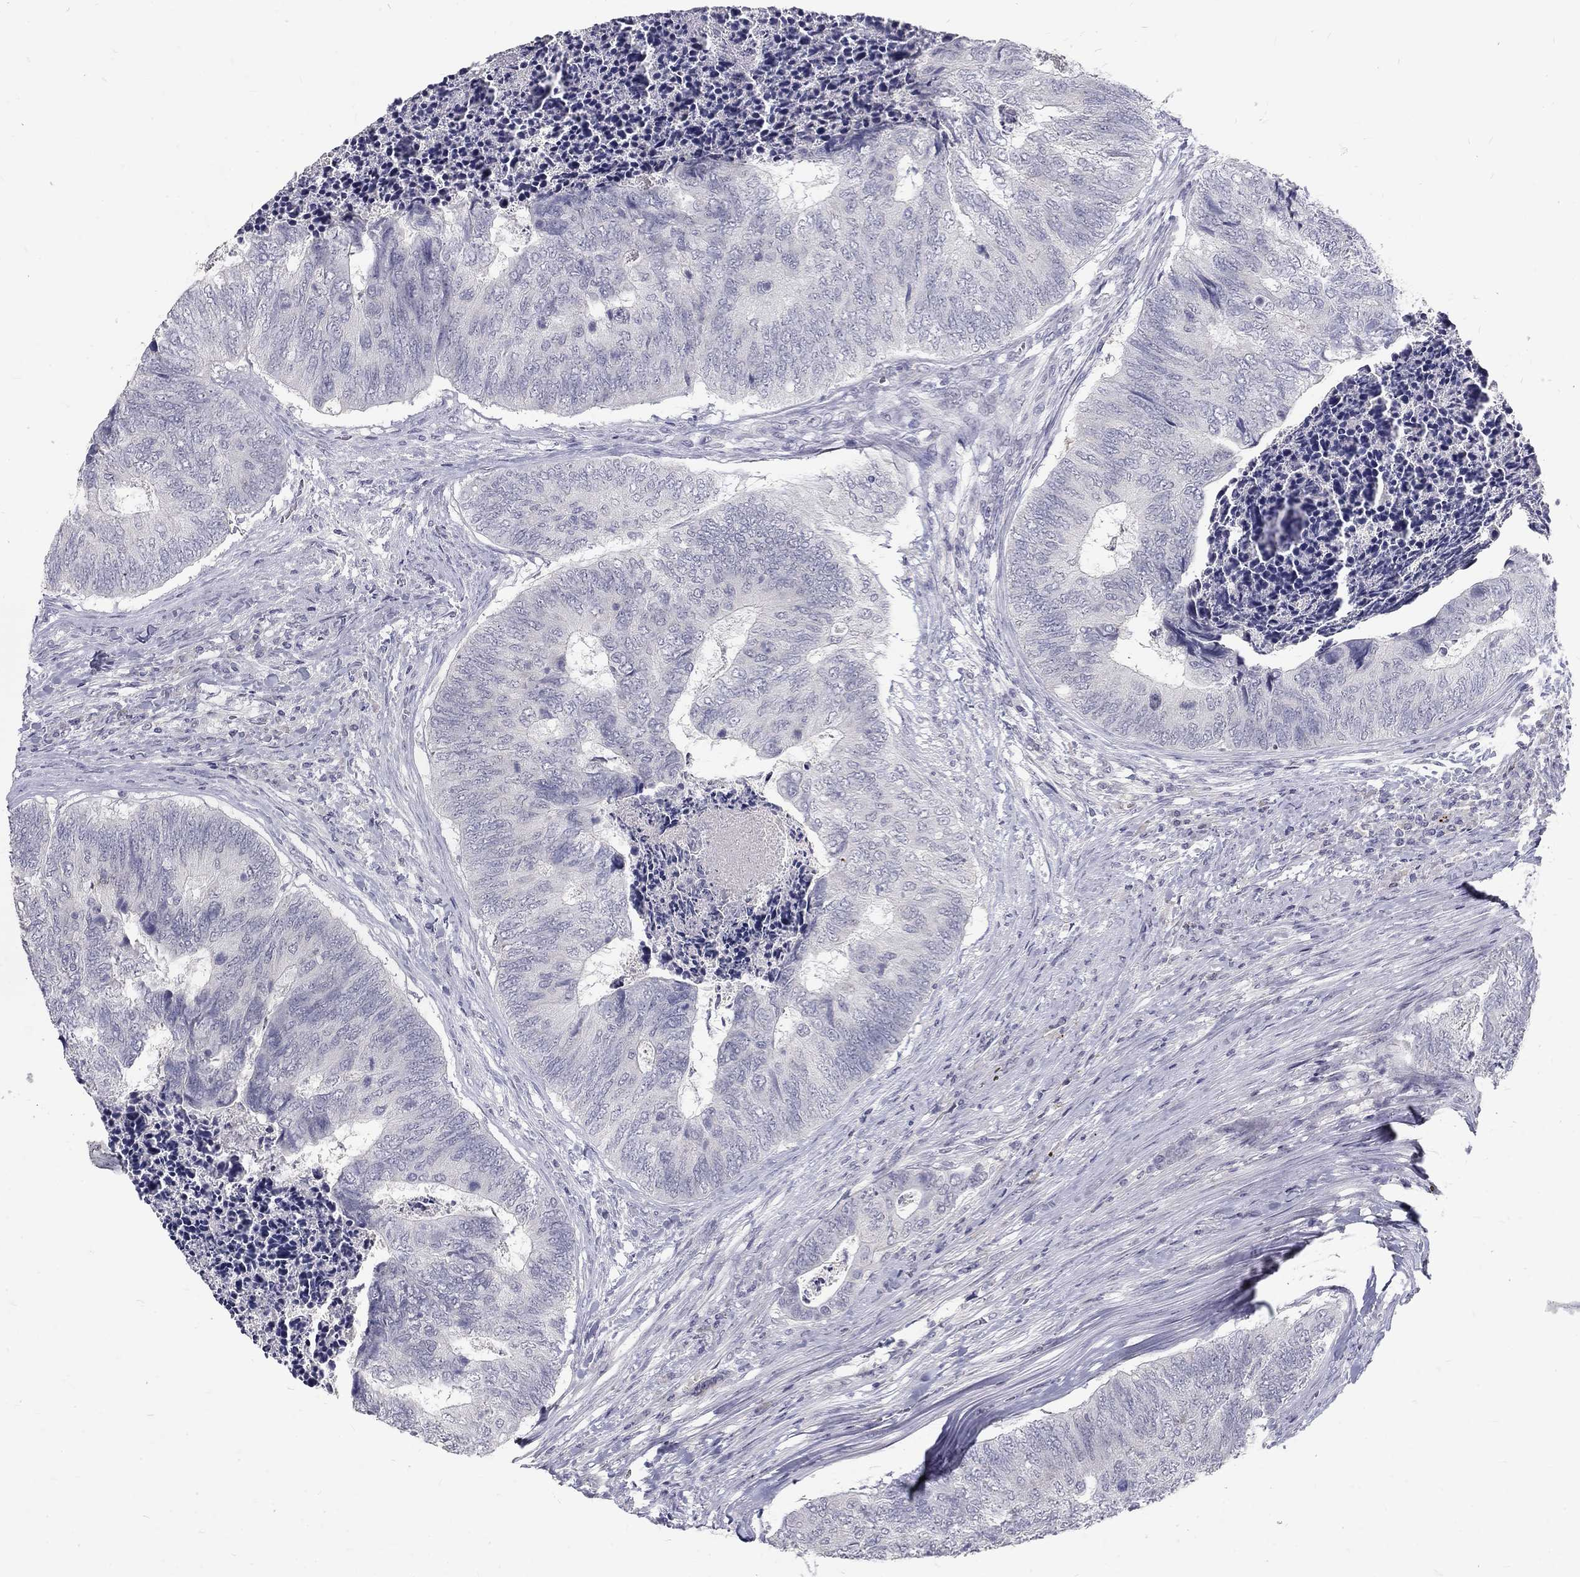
{"staining": {"intensity": "negative", "quantity": "none", "location": "none"}, "tissue": "colorectal cancer", "cell_type": "Tumor cells", "image_type": "cancer", "snomed": [{"axis": "morphology", "description": "Adenocarcinoma, NOS"}, {"axis": "topography", "description": "Colon"}], "caption": "This micrograph is of adenocarcinoma (colorectal) stained with IHC to label a protein in brown with the nuclei are counter-stained blue. There is no staining in tumor cells.", "gene": "NOS1", "patient": {"sex": "female", "age": 67}}